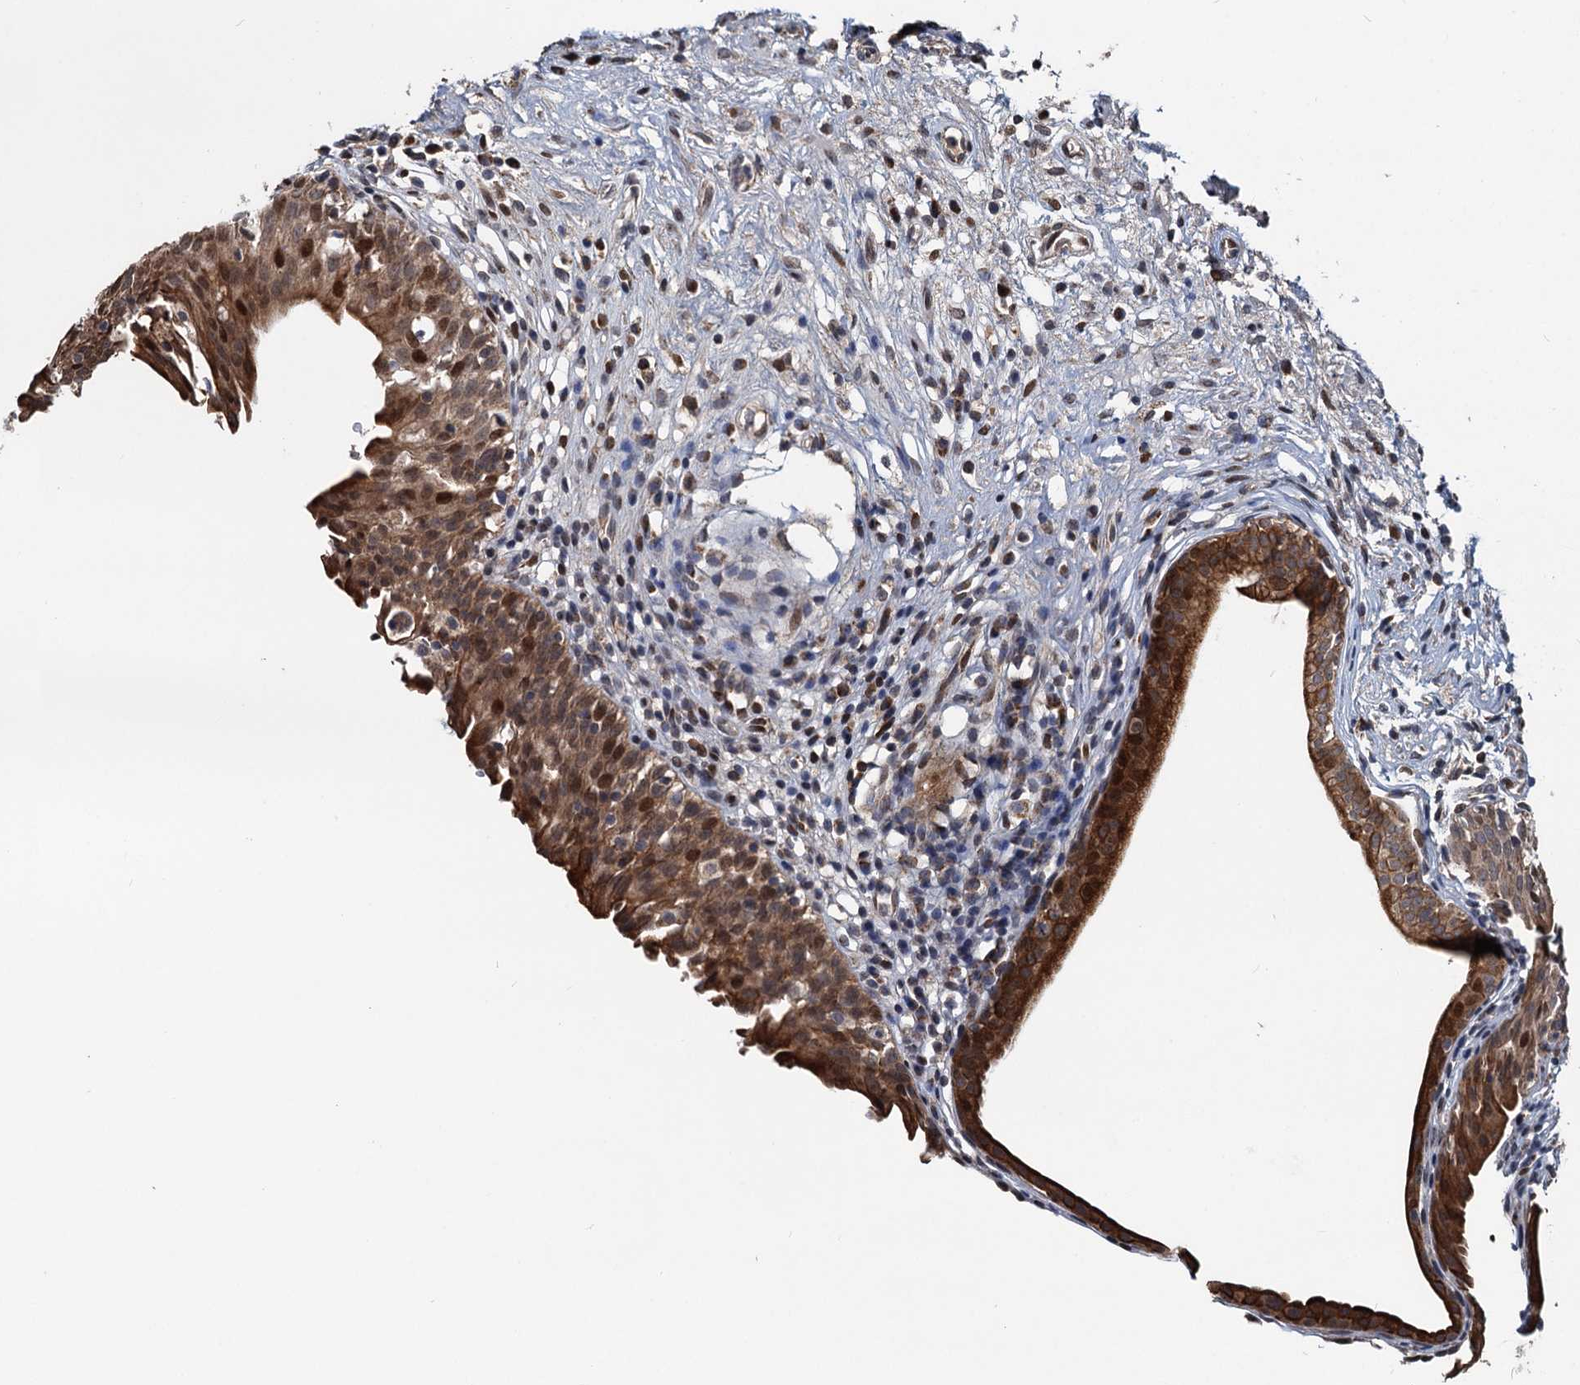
{"staining": {"intensity": "strong", "quantity": ">75%", "location": "cytoplasmic/membranous,nuclear"}, "tissue": "urinary bladder", "cell_type": "Urothelial cells", "image_type": "normal", "snomed": [{"axis": "morphology", "description": "Normal tissue, NOS"}, {"axis": "morphology", "description": "Inflammation, NOS"}, {"axis": "topography", "description": "Urinary bladder"}], "caption": "Benign urinary bladder demonstrates strong cytoplasmic/membranous,nuclear positivity in approximately >75% of urothelial cells Ihc stains the protein of interest in brown and the nuclei are stained blue..", "gene": "RITA1", "patient": {"sex": "male", "age": 63}}